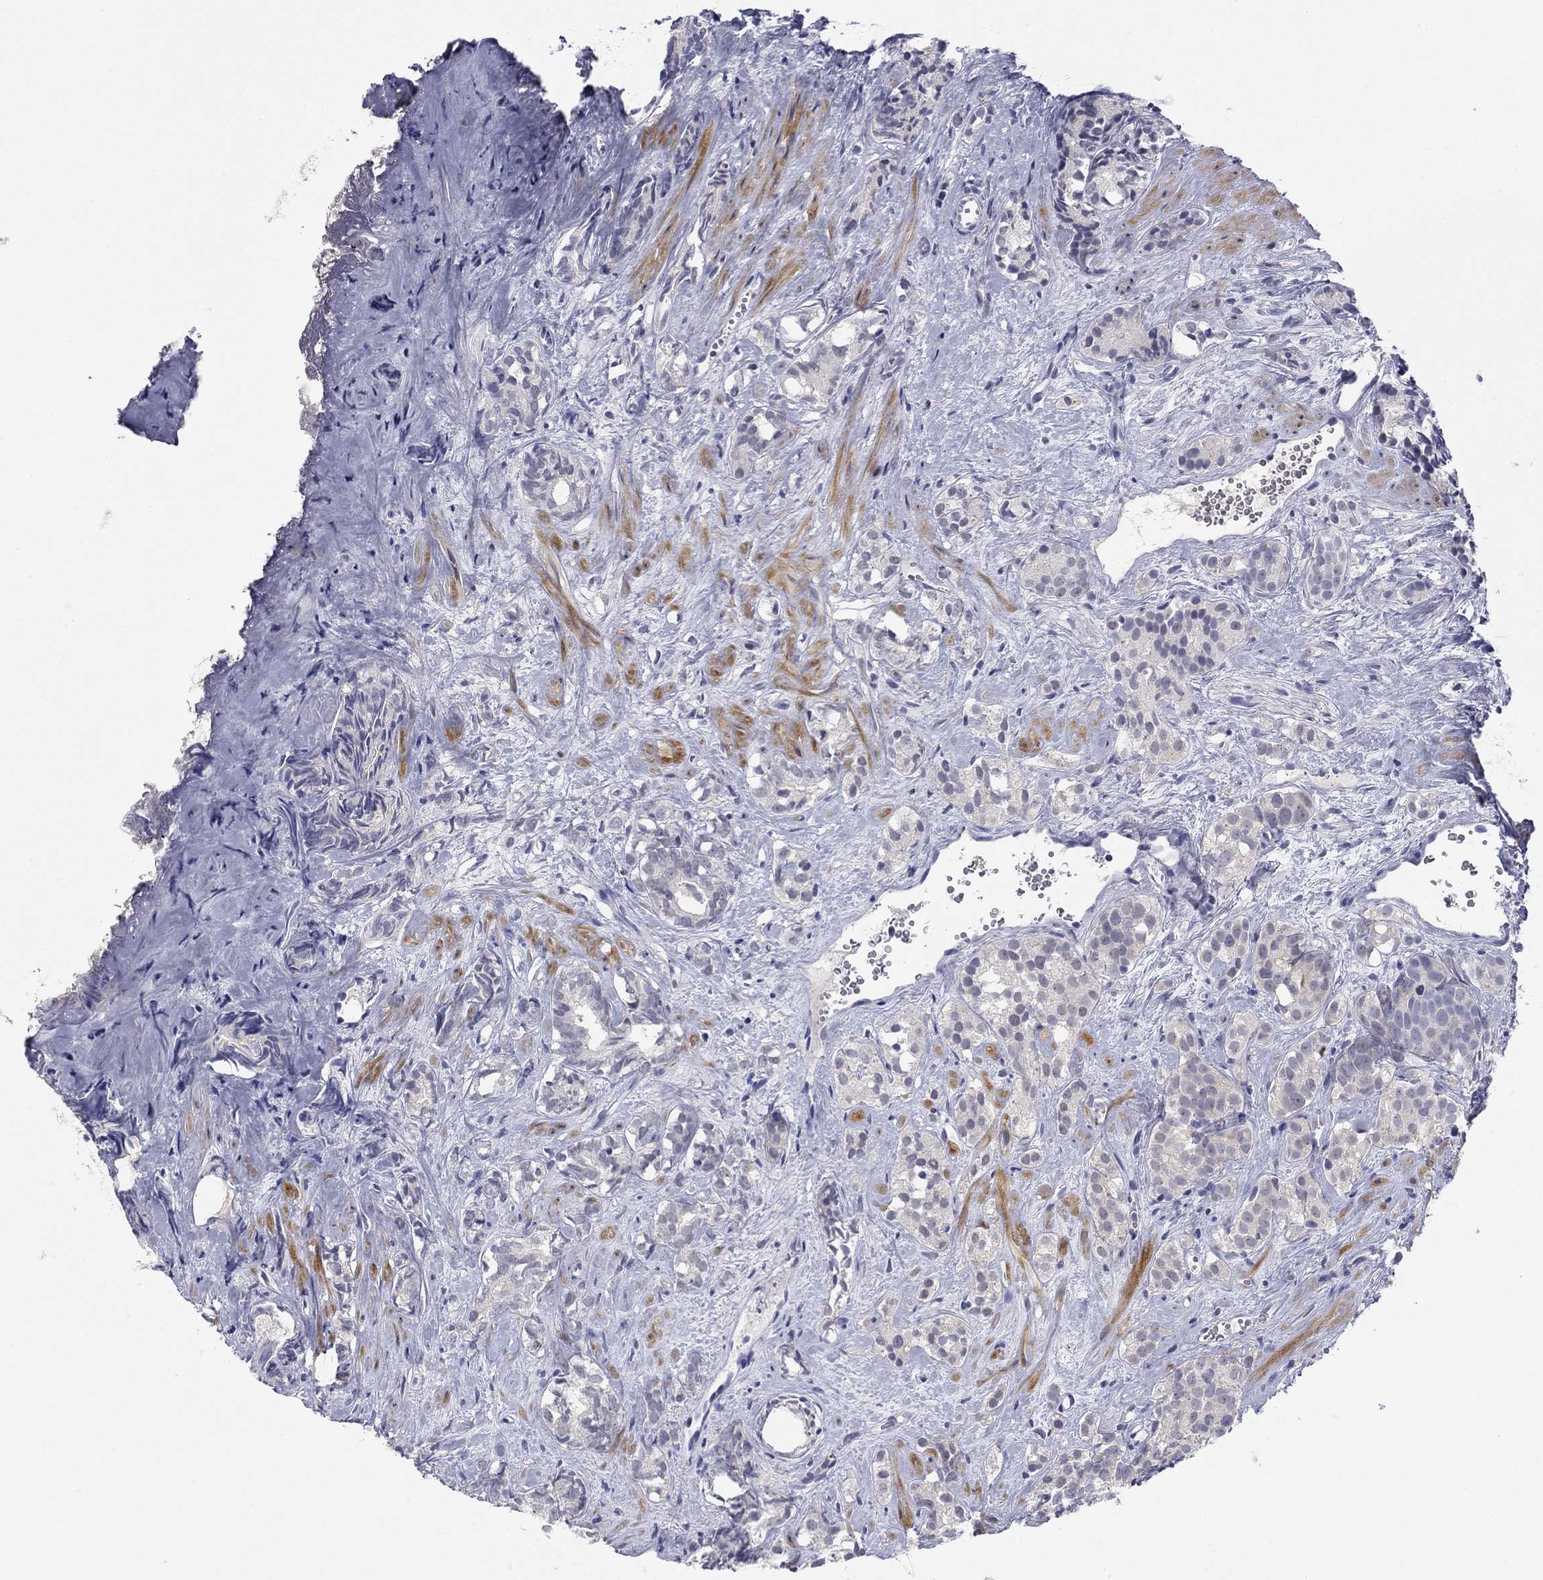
{"staining": {"intensity": "negative", "quantity": "none", "location": "none"}, "tissue": "prostate cancer", "cell_type": "Tumor cells", "image_type": "cancer", "snomed": [{"axis": "morphology", "description": "Adenocarcinoma, High grade"}, {"axis": "topography", "description": "Prostate"}], "caption": "High-grade adenocarcinoma (prostate) was stained to show a protein in brown. There is no significant staining in tumor cells.", "gene": "TIGD4", "patient": {"sex": "male", "age": 90}}